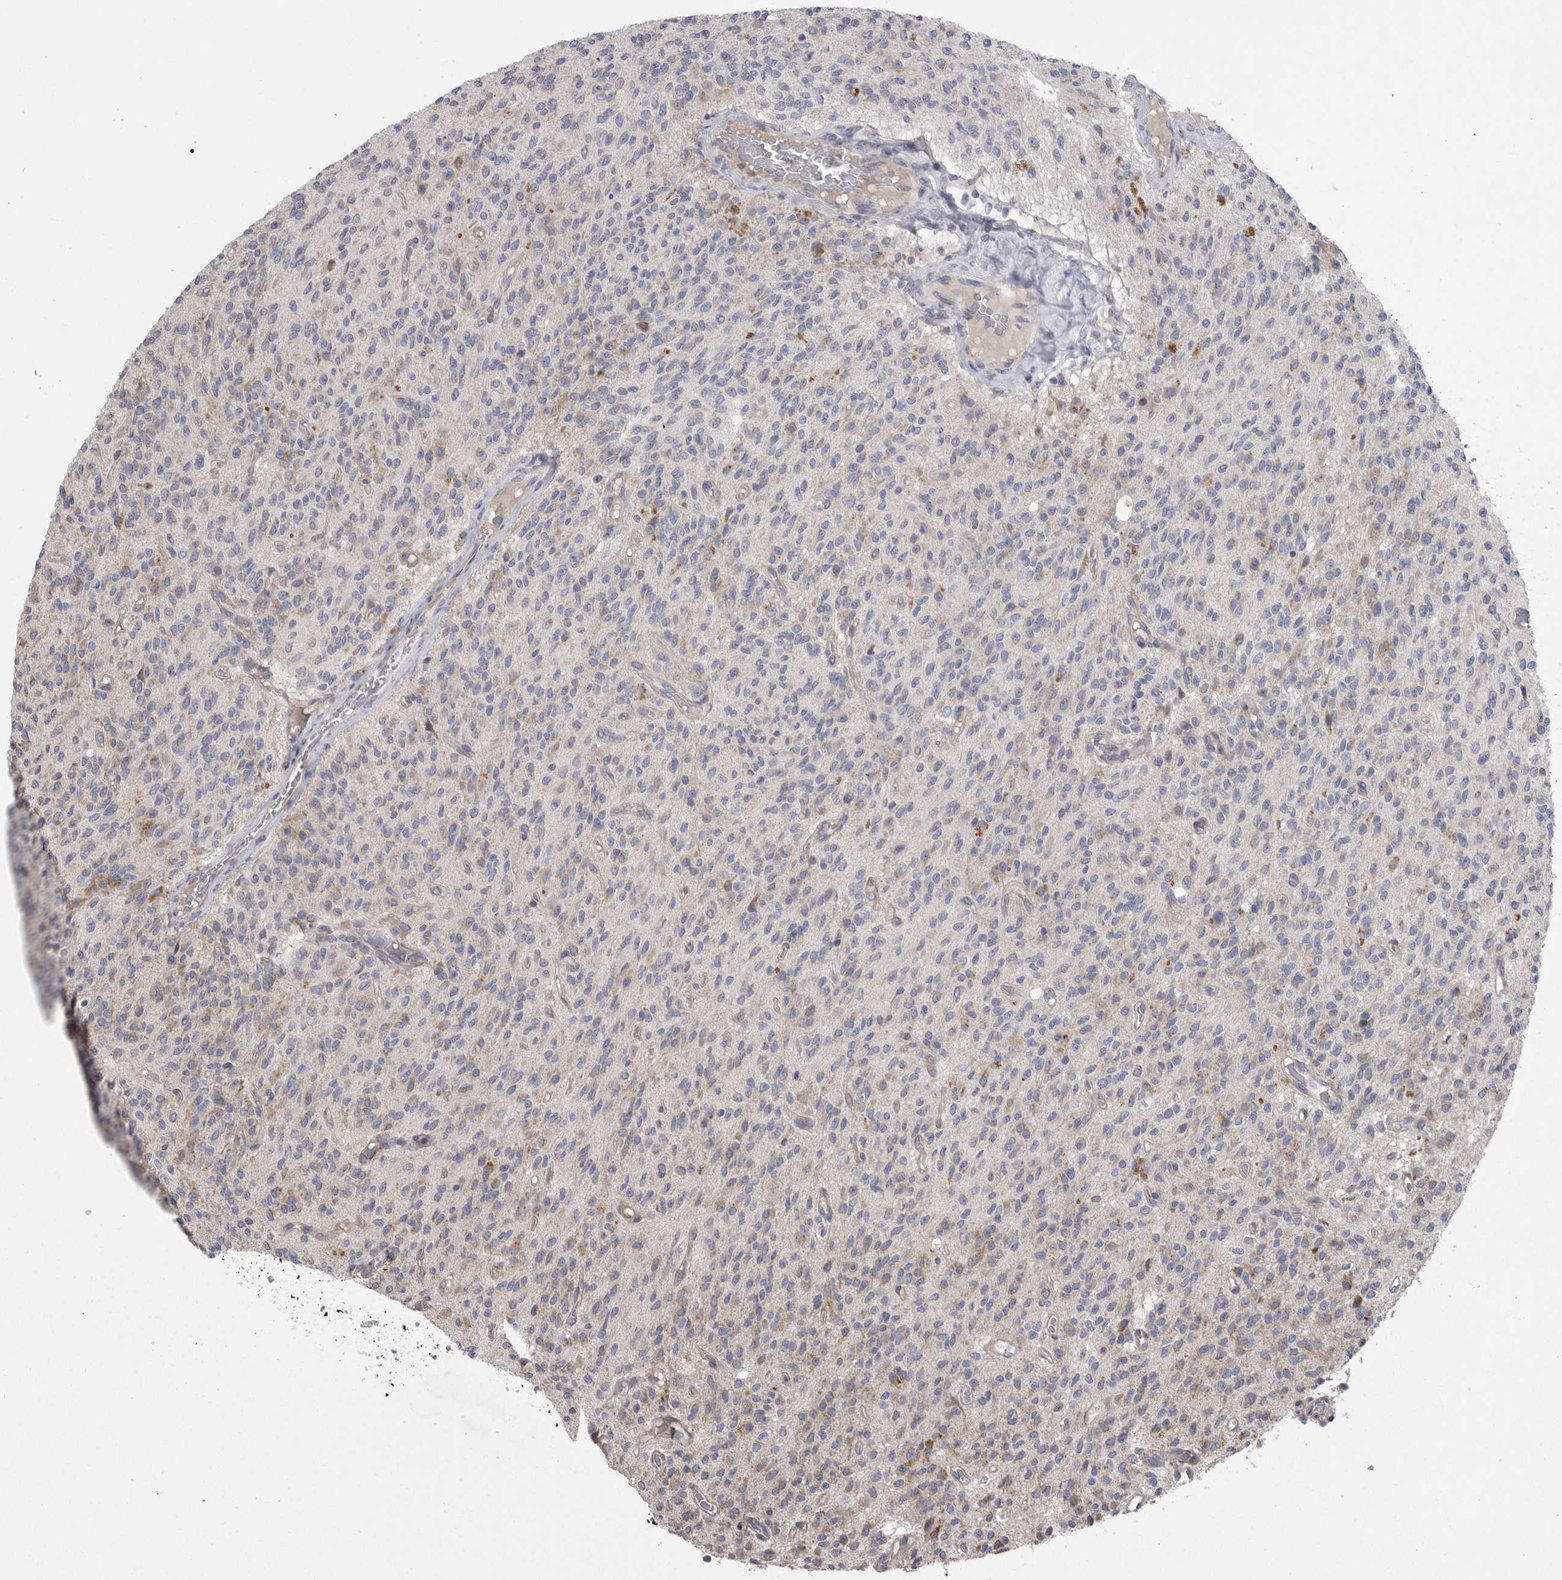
{"staining": {"intensity": "negative", "quantity": "none", "location": "none"}, "tissue": "glioma", "cell_type": "Tumor cells", "image_type": "cancer", "snomed": [{"axis": "morphology", "description": "Glioma, malignant, High grade"}, {"axis": "topography", "description": "Brain"}], "caption": "Immunohistochemical staining of malignant glioma (high-grade) demonstrates no significant positivity in tumor cells.", "gene": "CRP", "patient": {"sex": "male", "age": 34}}